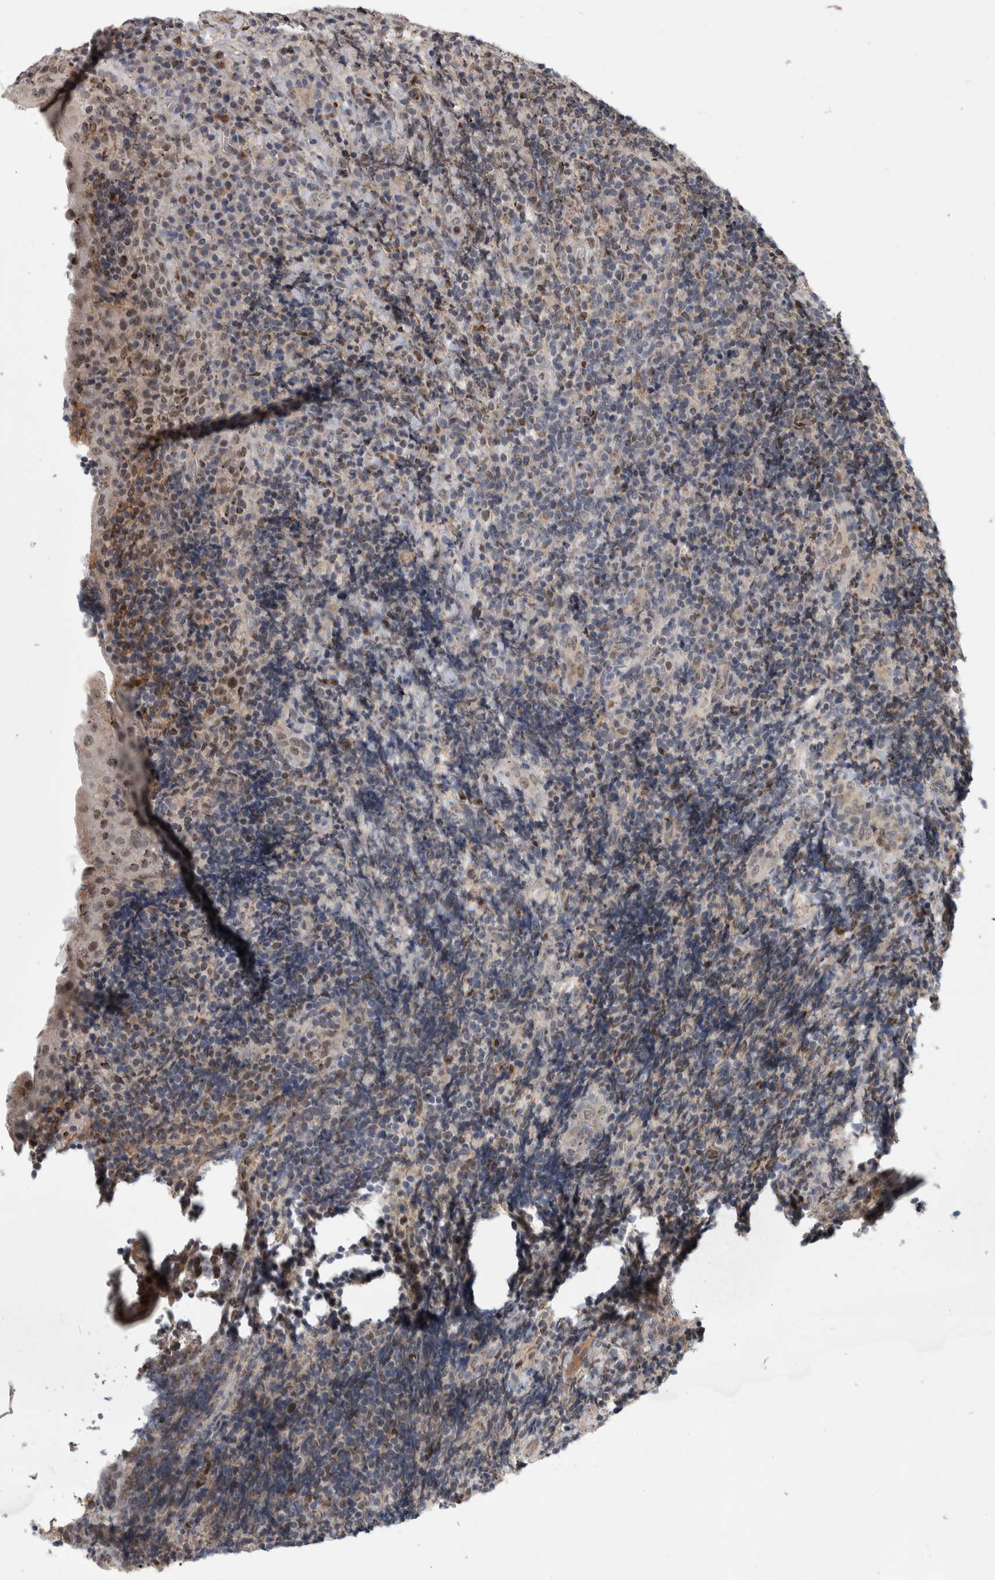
{"staining": {"intensity": "weak", "quantity": "<25%", "location": "nuclear"}, "tissue": "lymphoma", "cell_type": "Tumor cells", "image_type": "cancer", "snomed": [{"axis": "morphology", "description": "Malignant lymphoma, non-Hodgkin's type, High grade"}, {"axis": "topography", "description": "Tonsil"}], "caption": "Immunohistochemistry of high-grade malignant lymphoma, non-Hodgkin's type exhibits no expression in tumor cells. (DAB (3,3'-diaminobenzidine) immunohistochemistry visualized using brightfield microscopy, high magnification).", "gene": "MSL1", "patient": {"sex": "female", "age": 36}}